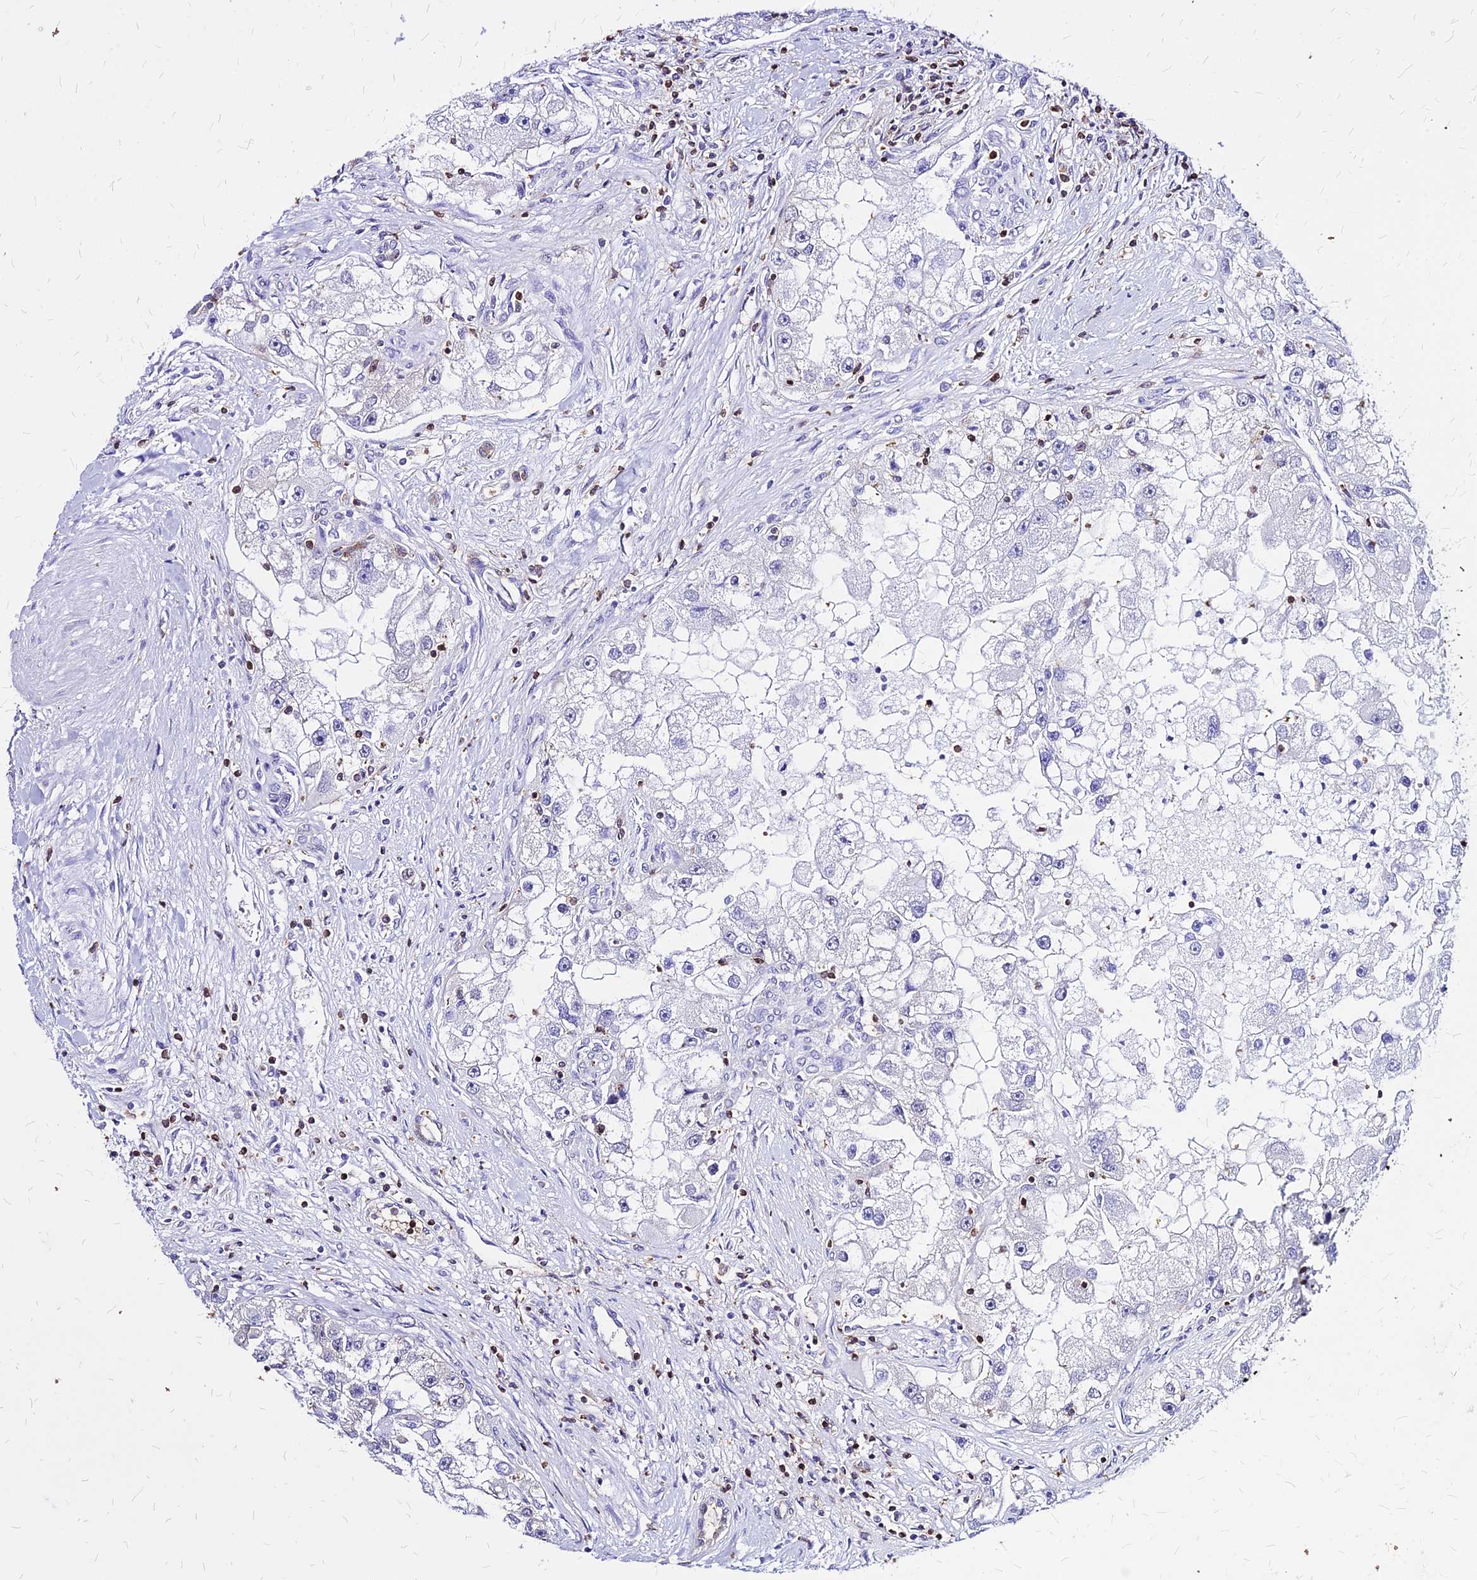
{"staining": {"intensity": "negative", "quantity": "none", "location": "none"}, "tissue": "renal cancer", "cell_type": "Tumor cells", "image_type": "cancer", "snomed": [{"axis": "morphology", "description": "Adenocarcinoma, NOS"}, {"axis": "topography", "description": "Kidney"}], "caption": "The micrograph displays no significant positivity in tumor cells of adenocarcinoma (renal). (Brightfield microscopy of DAB immunohistochemistry (IHC) at high magnification).", "gene": "PAXX", "patient": {"sex": "male", "age": 63}}